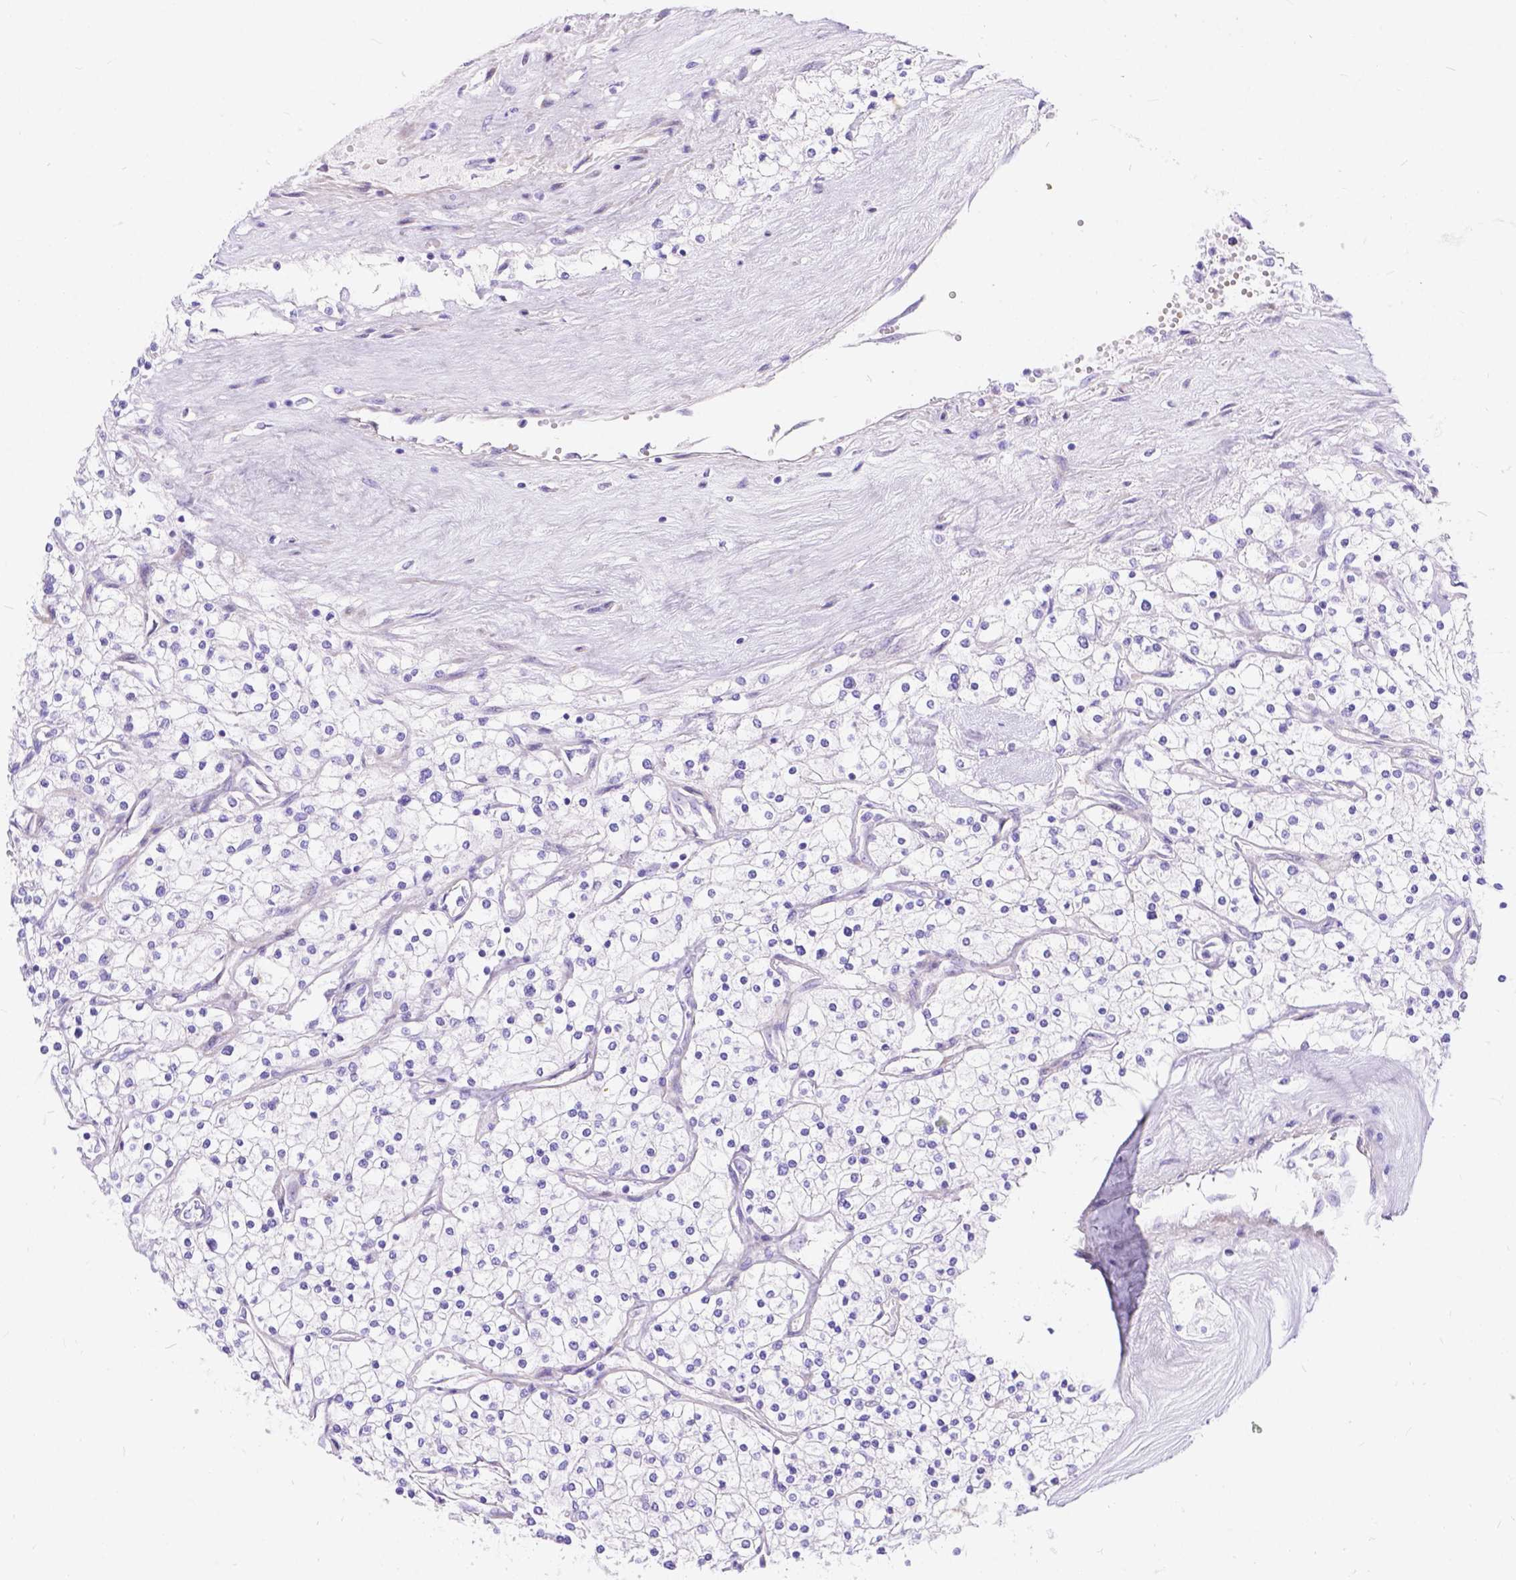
{"staining": {"intensity": "negative", "quantity": "none", "location": "none"}, "tissue": "renal cancer", "cell_type": "Tumor cells", "image_type": "cancer", "snomed": [{"axis": "morphology", "description": "Adenocarcinoma, NOS"}, {"axis": "topography", "description": "Kidney"}], "caption": "This is an IHC image of renal cancer (adenocarcinoma). There is no positivity in tumor cells.", "gene": "KLHL10", "patient": {"sex": "male", "age": 80}}